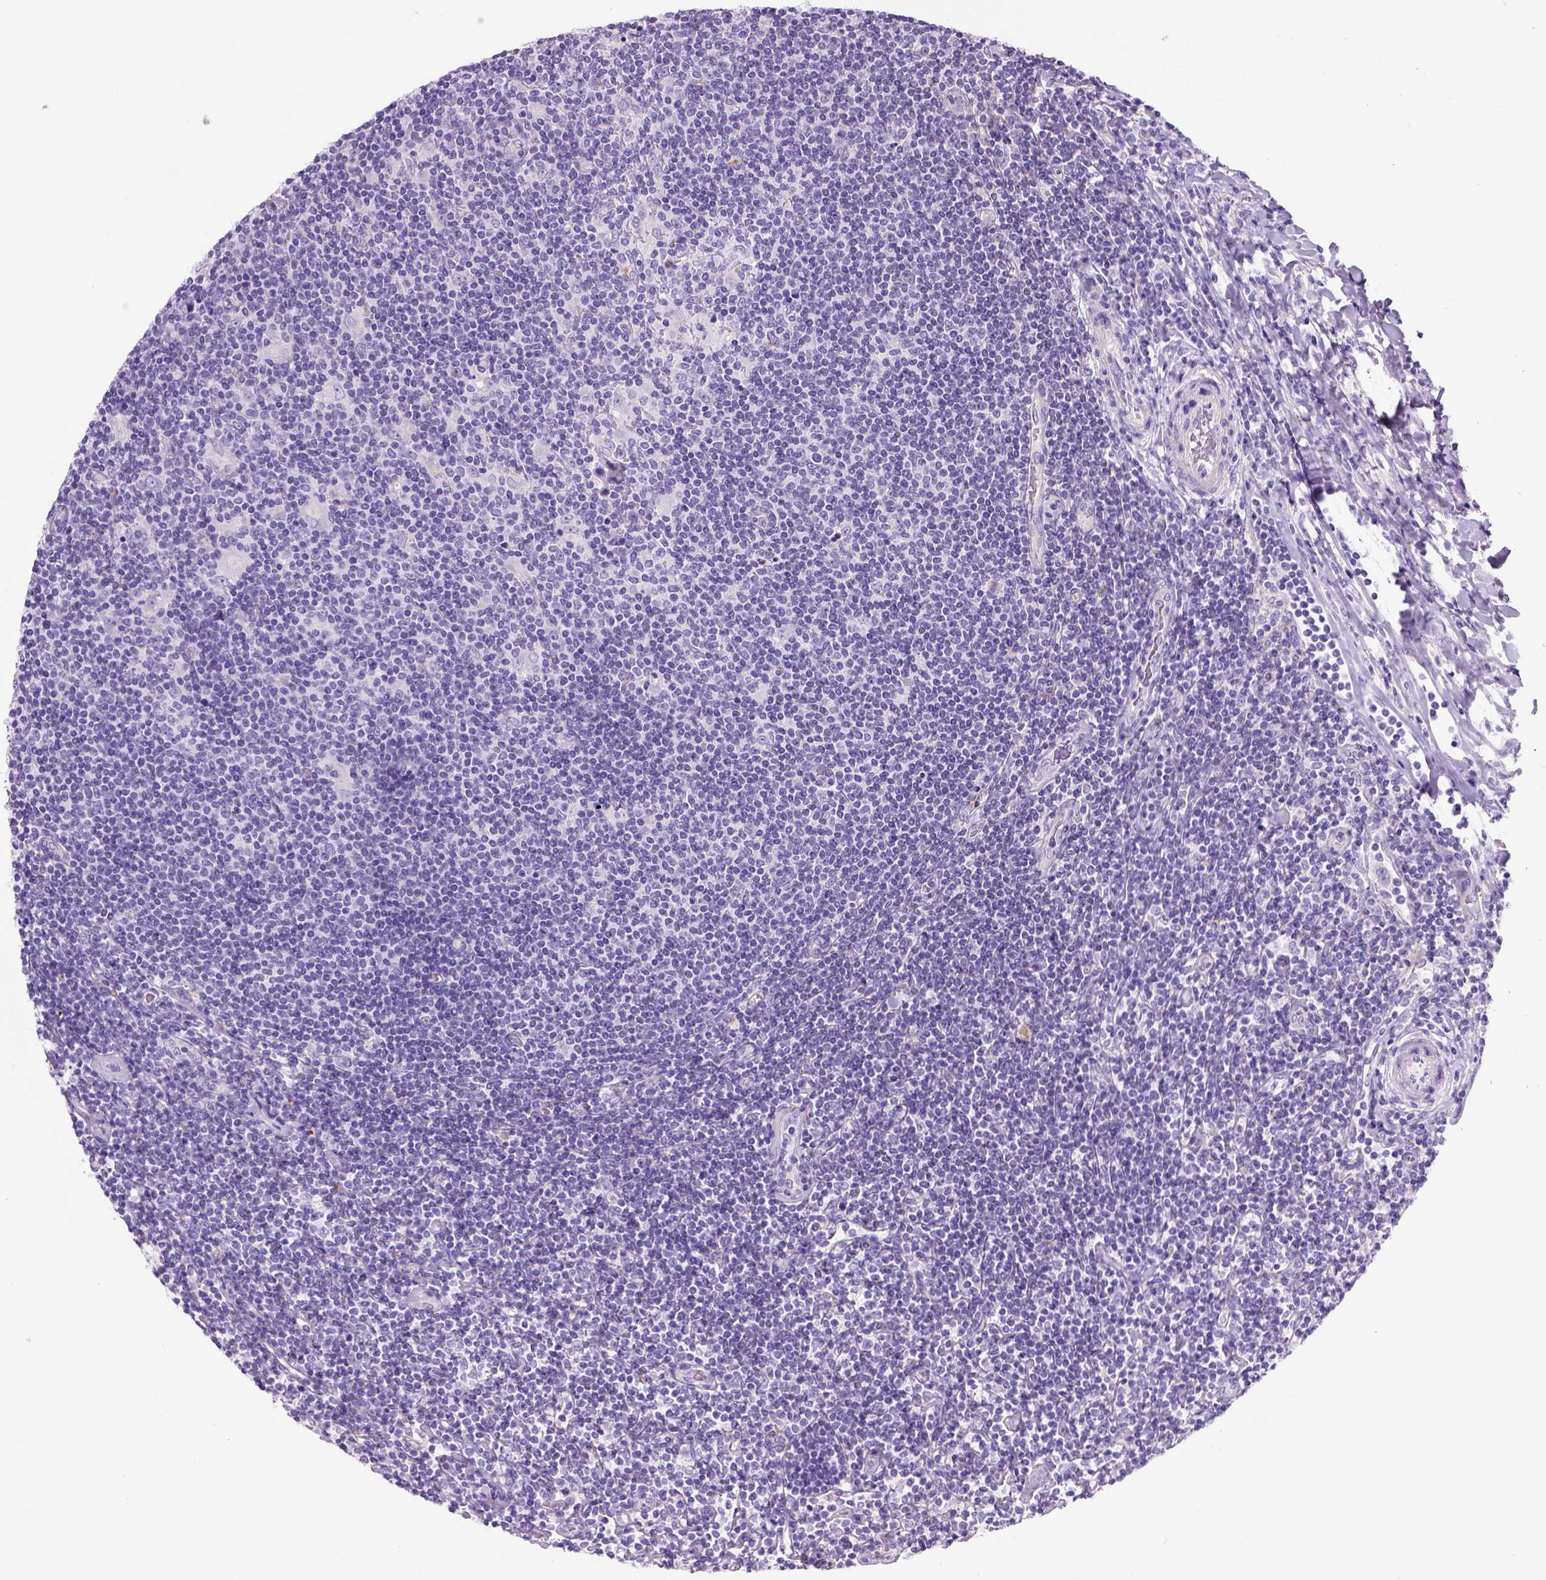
{"staining": {"intensity": "negative", "quantity": "none", "location": "none"}, "tissue": "lymphoma", "cell_type": "Tumor cells", "image_type": "cancer", "snomed": [{"axis": "morphology", "description": "Hodgkin's disease, NOS"}, {"axis": "topography", "description": "Lymph node"}], "caption": "This is an immunohistochemistry (IHC) micrograph of Hodgkin's disease. There is no staining in tumor cells.", "gene": "ARHGEF33", "patient": {"sex": "male", "age": 40}}